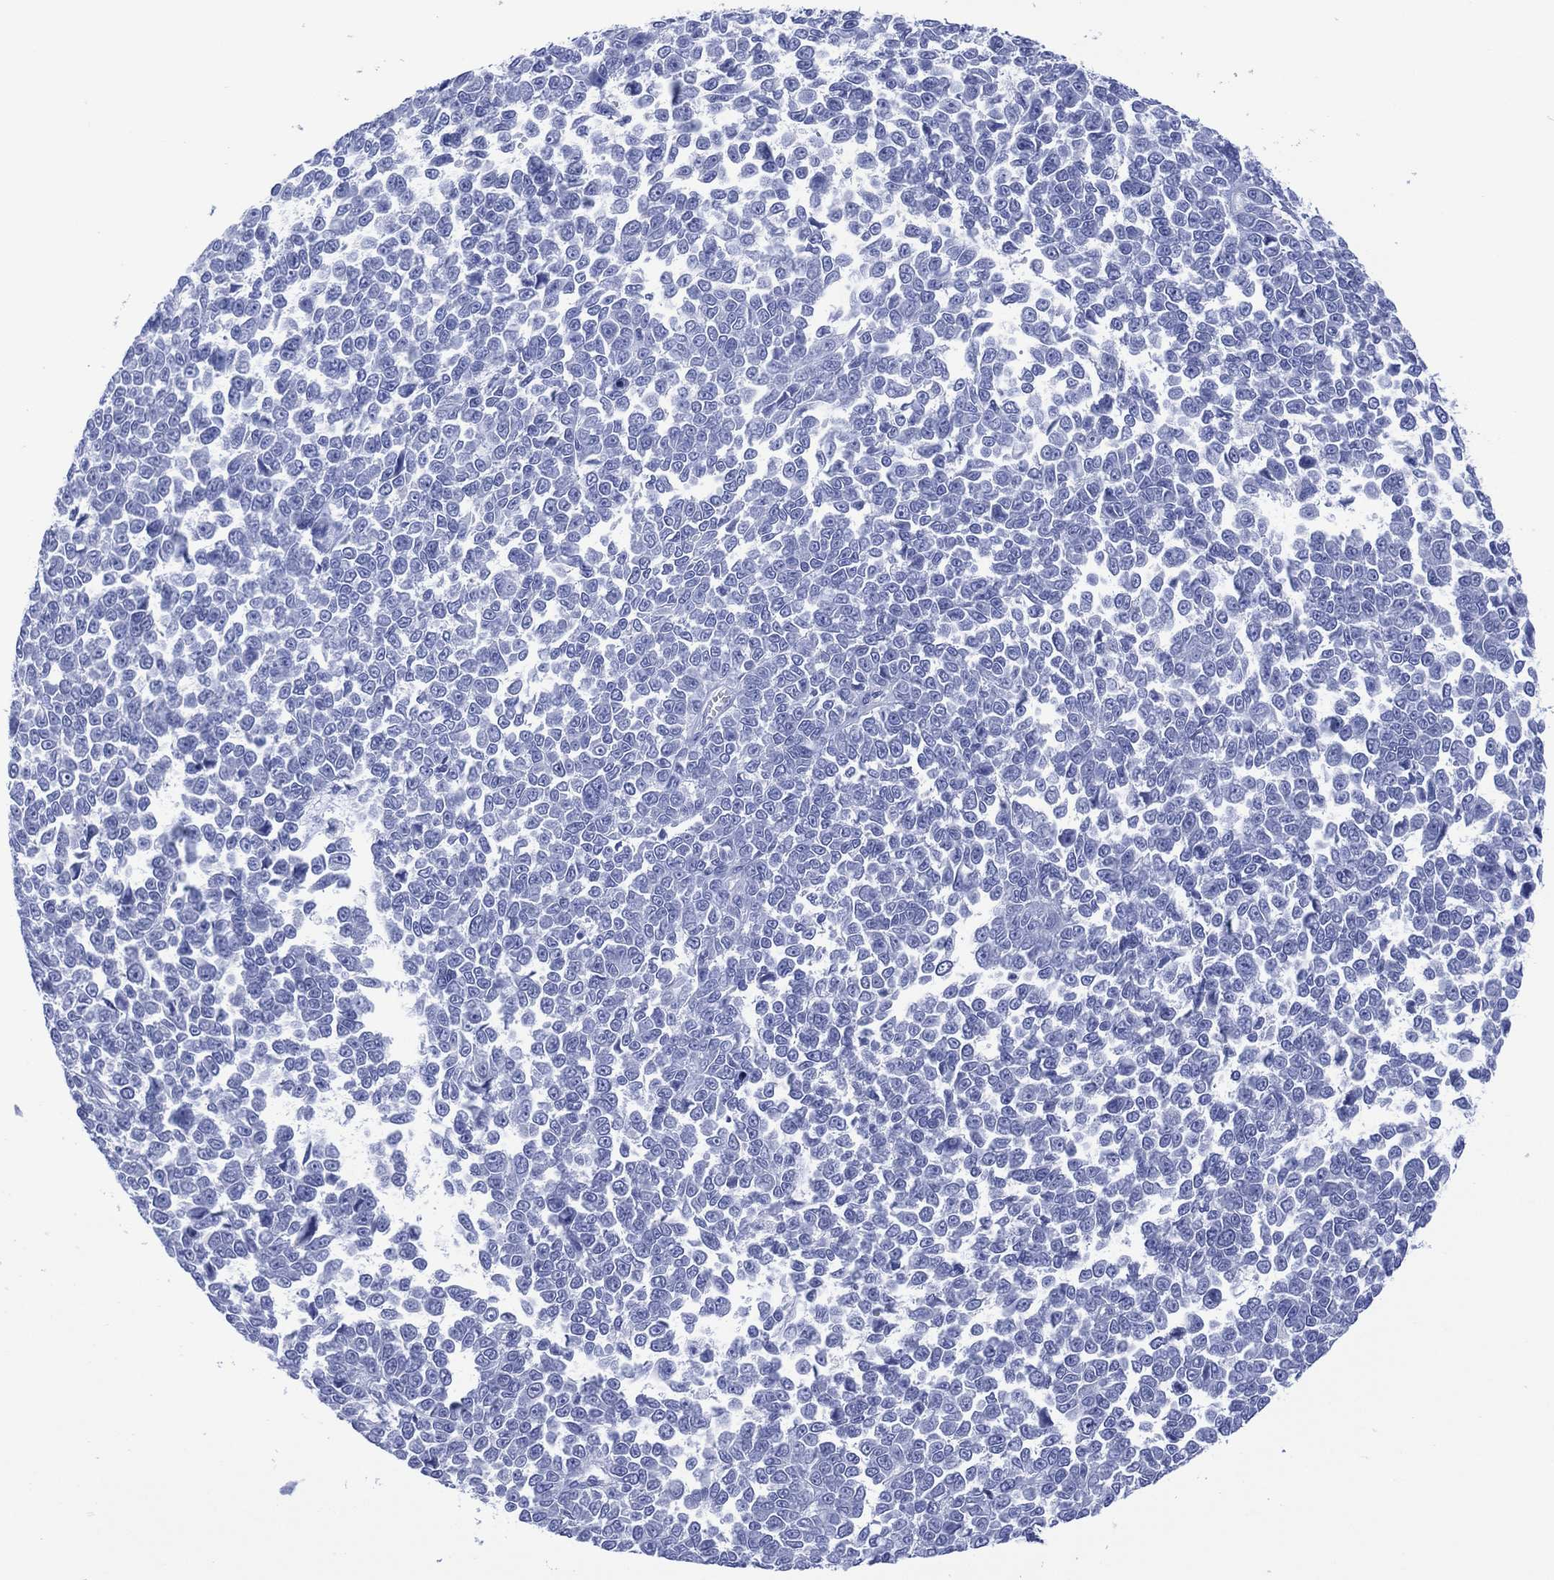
{"staining": {"intensity": "negative", "quantity": "none", "location": "none"}, "tissue": "melanoma", "cell_type": "Tumor cells", "image_type": "cancer", "snomed": [{"axis": "morphology", "description": "Malignant melanoma, NOS"}, {"axis": "topography", "description": "Skin"}], "caption": "An immunohistochemistry photomicrograph of melanoma is shown. There is no staining in tumor cells of melanoma.", "gene": "DPP4", "patient": {"sex": "female", "age": 95}}